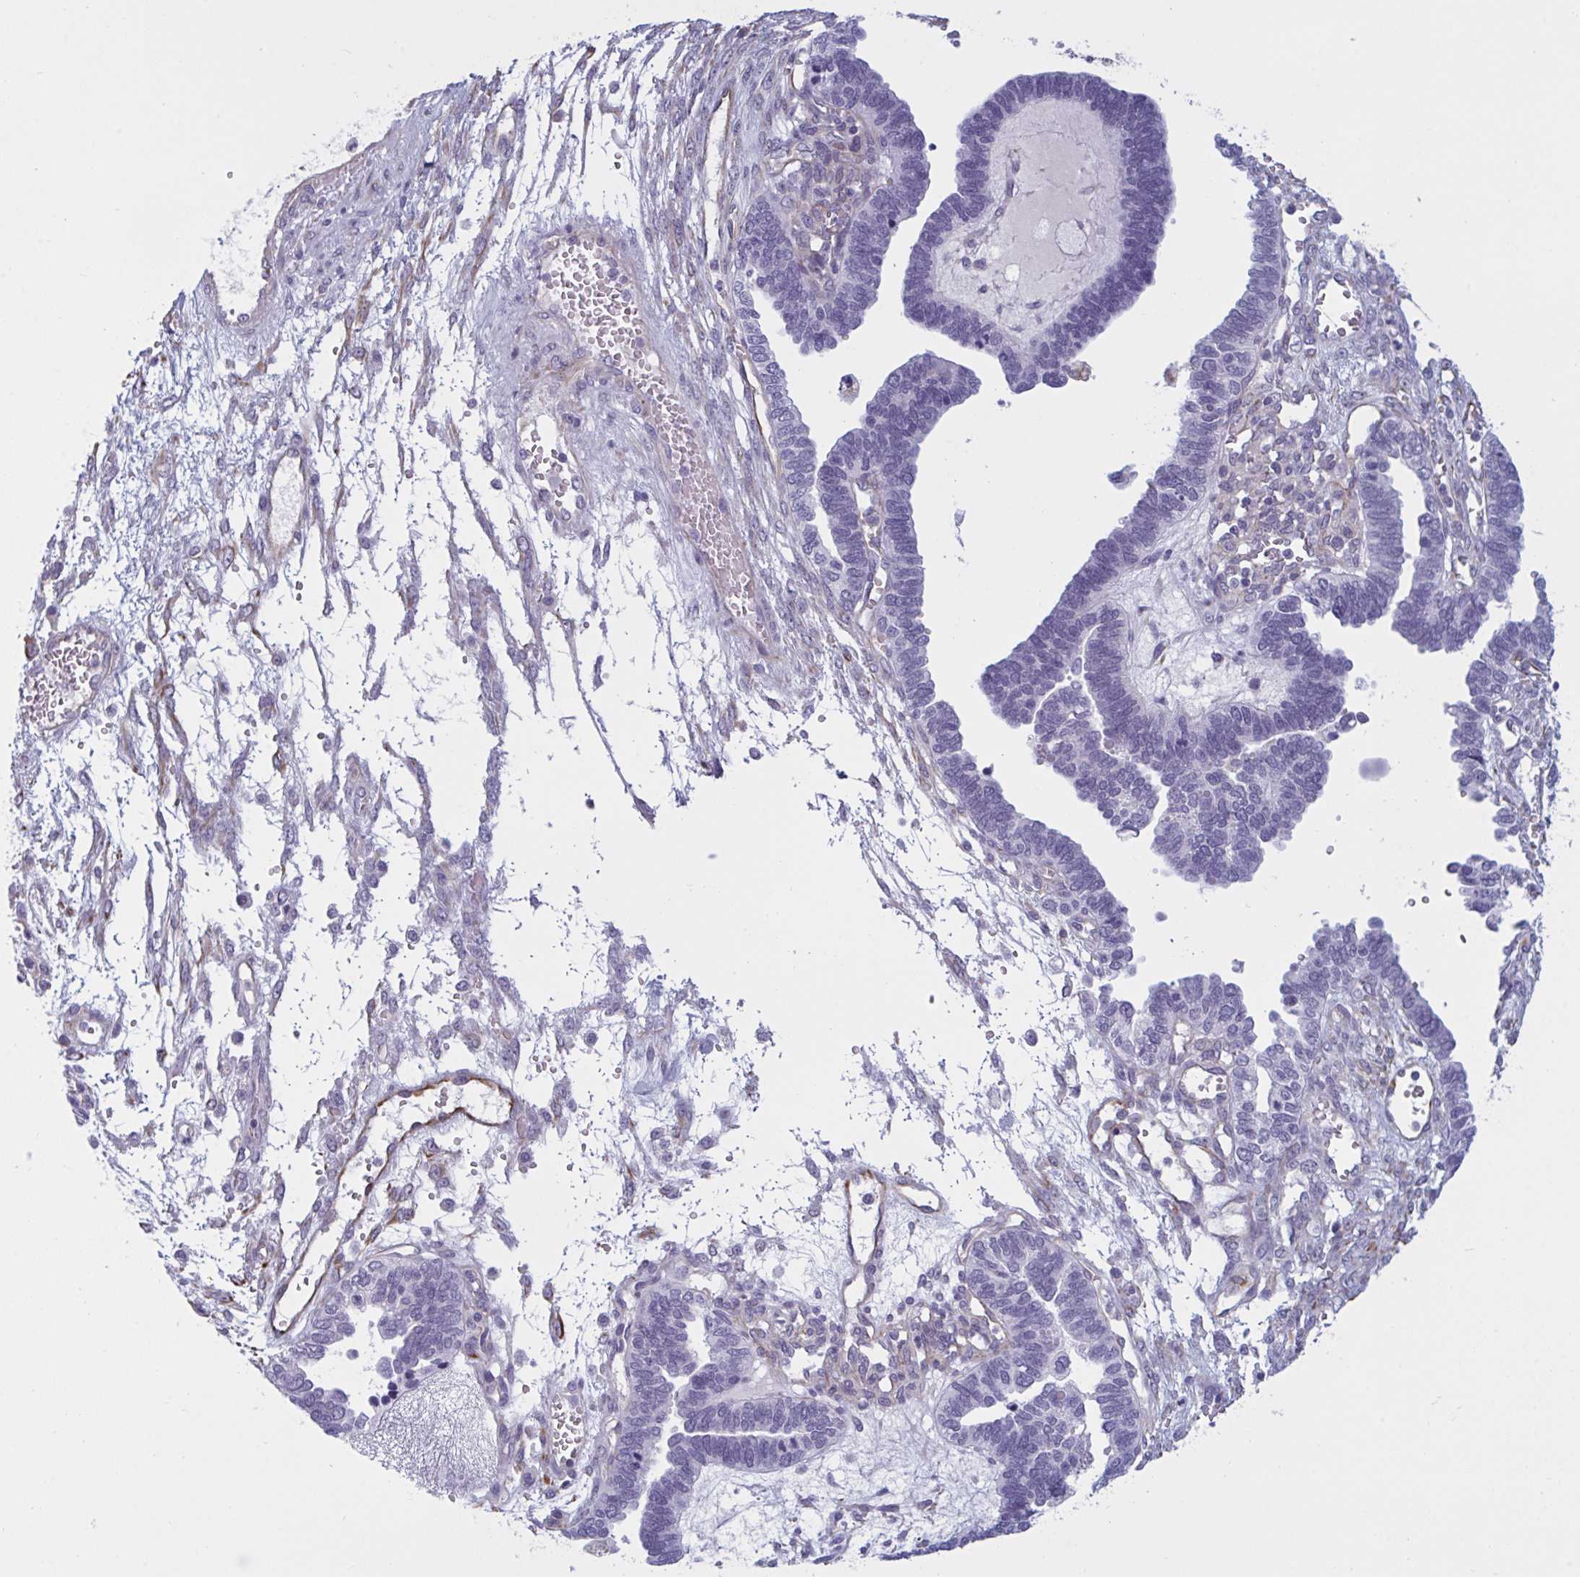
{"staining": {"intensity": "negative", "quantity": "none", "location": "none"}, "tissue": "ovarian cancer", "cell_type": "Tumor cells", "image_type": "cancer", "snomed": [{"axis": "morphology", "description": "Cystadenocarcinoma, serous, NOS"}, {"axis": "topography", "description": "Ovary"}], "caption": "Immunohistochemical staining of human serous cystadenocarcinoma (ovarian) demonstrates no significant positivity in tumor cells.", "gene": "OR1L3", "patient": {"sex": "female", "age": 51}}